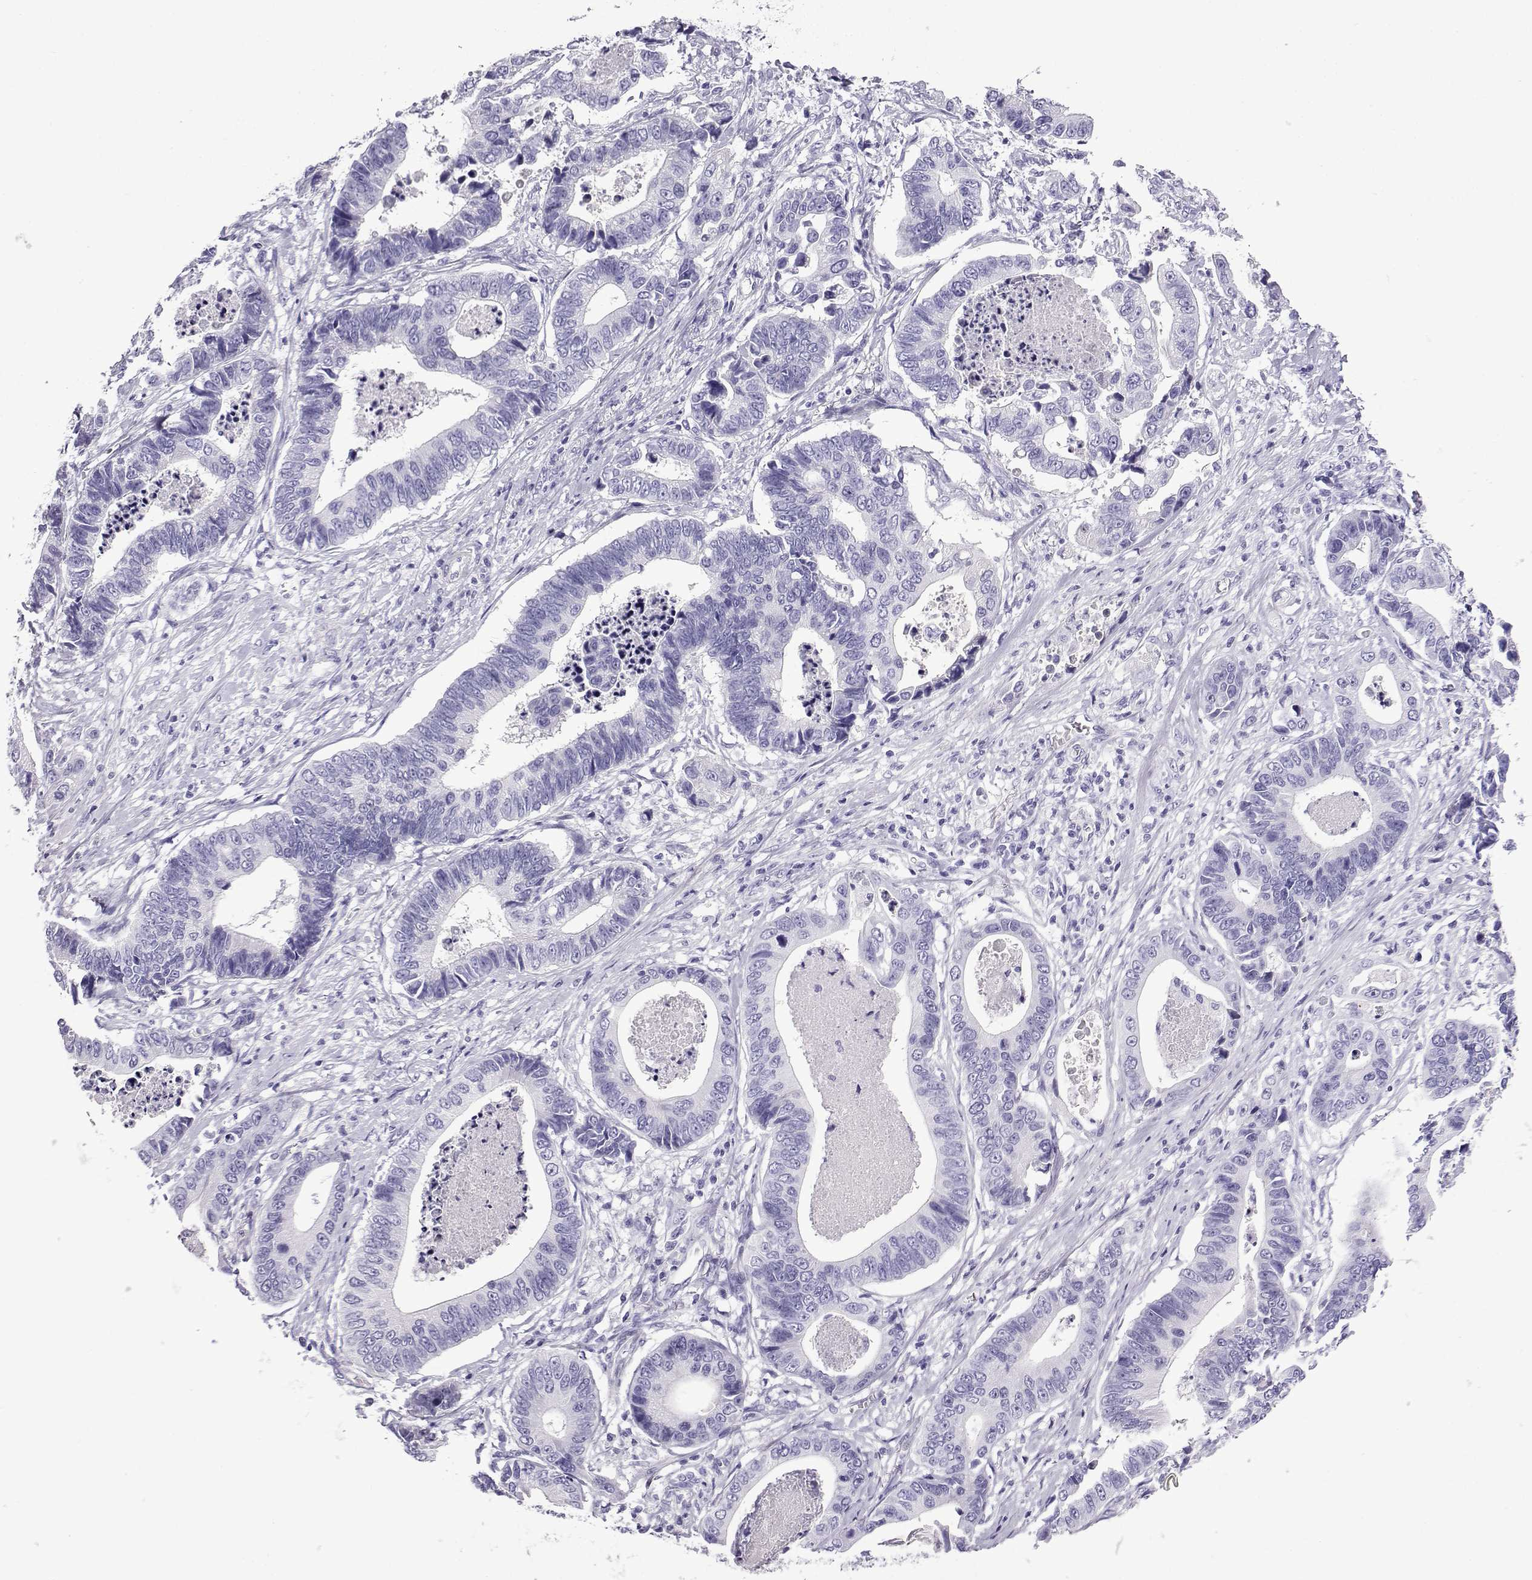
{"staining": {"intensity": "negative", "quantity": "none", "location": "none"}, "tissue": "stomach cancer", "cell_type": "Tumor cells", "image_type": "cancer", "snomed": [{"axis": "morphology", "description": "Adenocarcinoma, NOS"}, {"axis": "topography", "description": "Stomach"}], "caption": "This is an immunohistochemistry (IHC) image of stomach adenocarcinoma. There is no staining in tumor cells.", "gene": "KCNF1", "patient": {"sex": "male", "age": 84}}